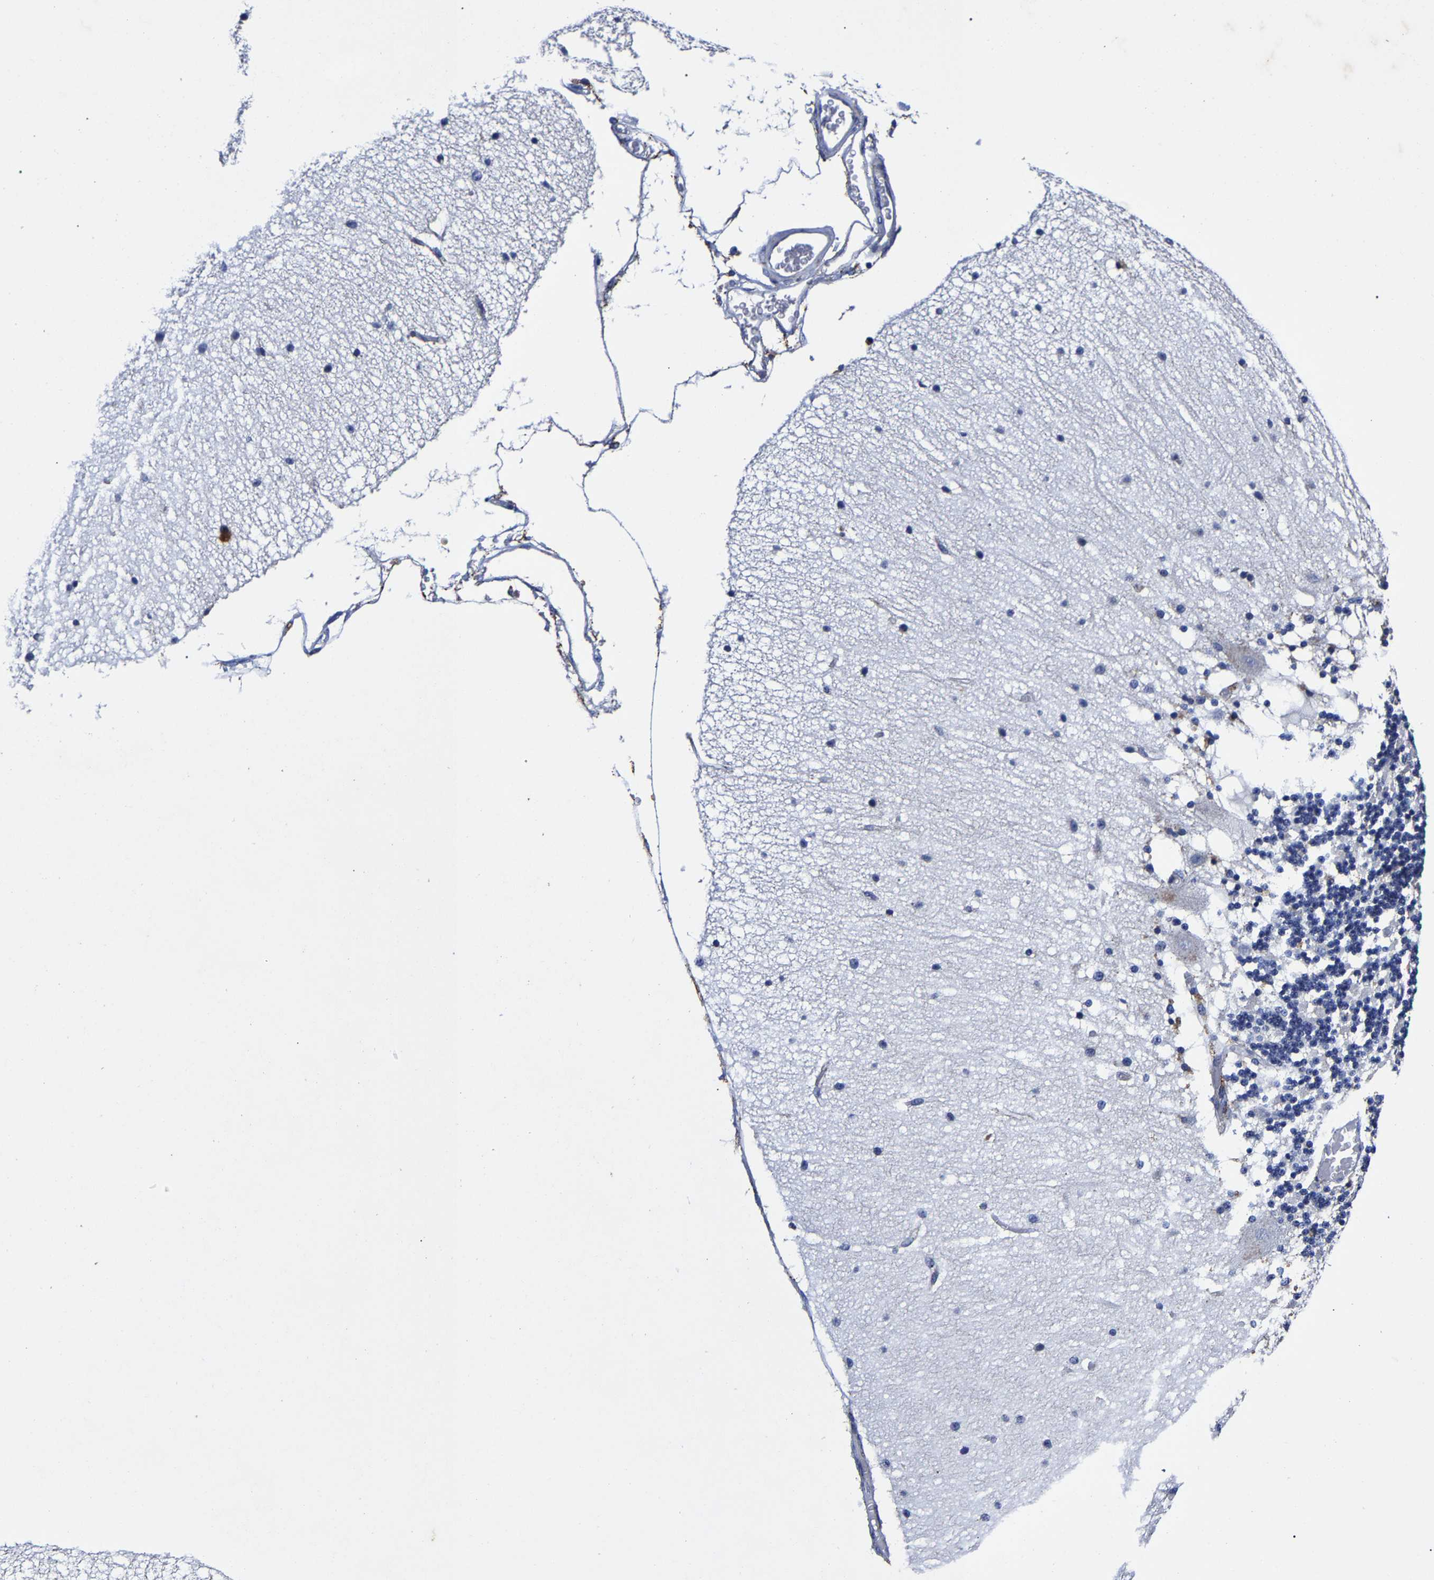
{"staining": {"intensity": "negative", "quantity": "none", "location": "none"}, "tissue": "cerebellum", "cell_type": "Cells in granular layer", "image_type": "normal", "snomed": [{"axis": "morphology", "description": "Normal tissue, NOS"}, {"axis": "topography", "description": "Cerebellum"}], "caption": "Cells in granular layer show no significant positivity in normal cerebellum.", "gene": "AASS", "patient": {"sex": "female", "age": 54}}